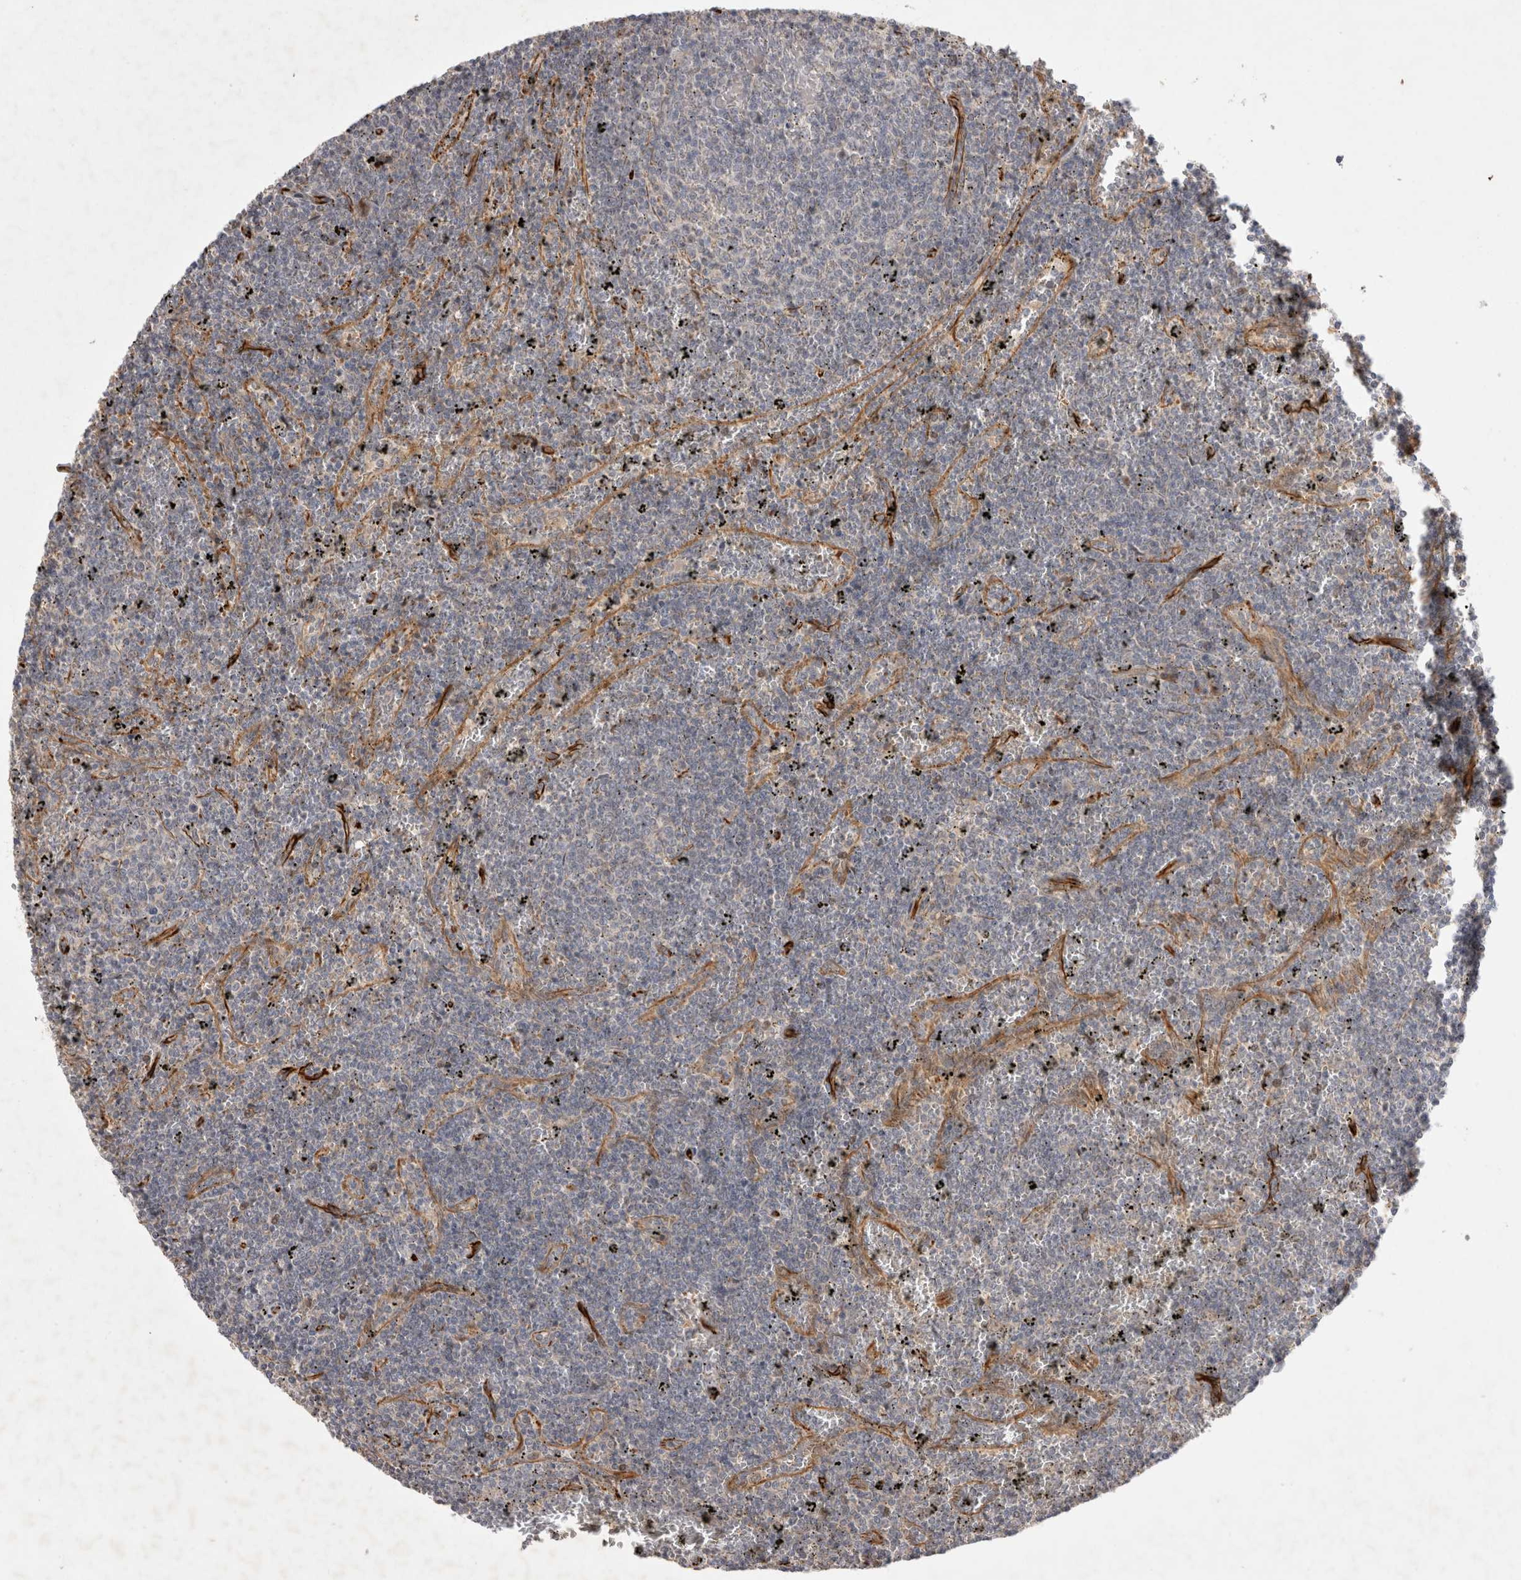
{"staining": {"intensity": "negative", "quantity": "none", "location": "none"}, "tissue": "lymphoma", "cell_type": "Tumor cells", "image_type": "cancer", "snomed": [{"axis": "morphology", "description": "Malignant lymphoma, non-Hodgkin's type, Low grade"}, {"axis": "topography", "description": "Spleen"}], "caption": "Immunohistochemical staining of human low-grade malignant lymphoma, non-Hodgkin's type demonstrates no significant expression in tumor cells.", "gene": "NMU", "patient": {"sex": "female", "age": 50}}